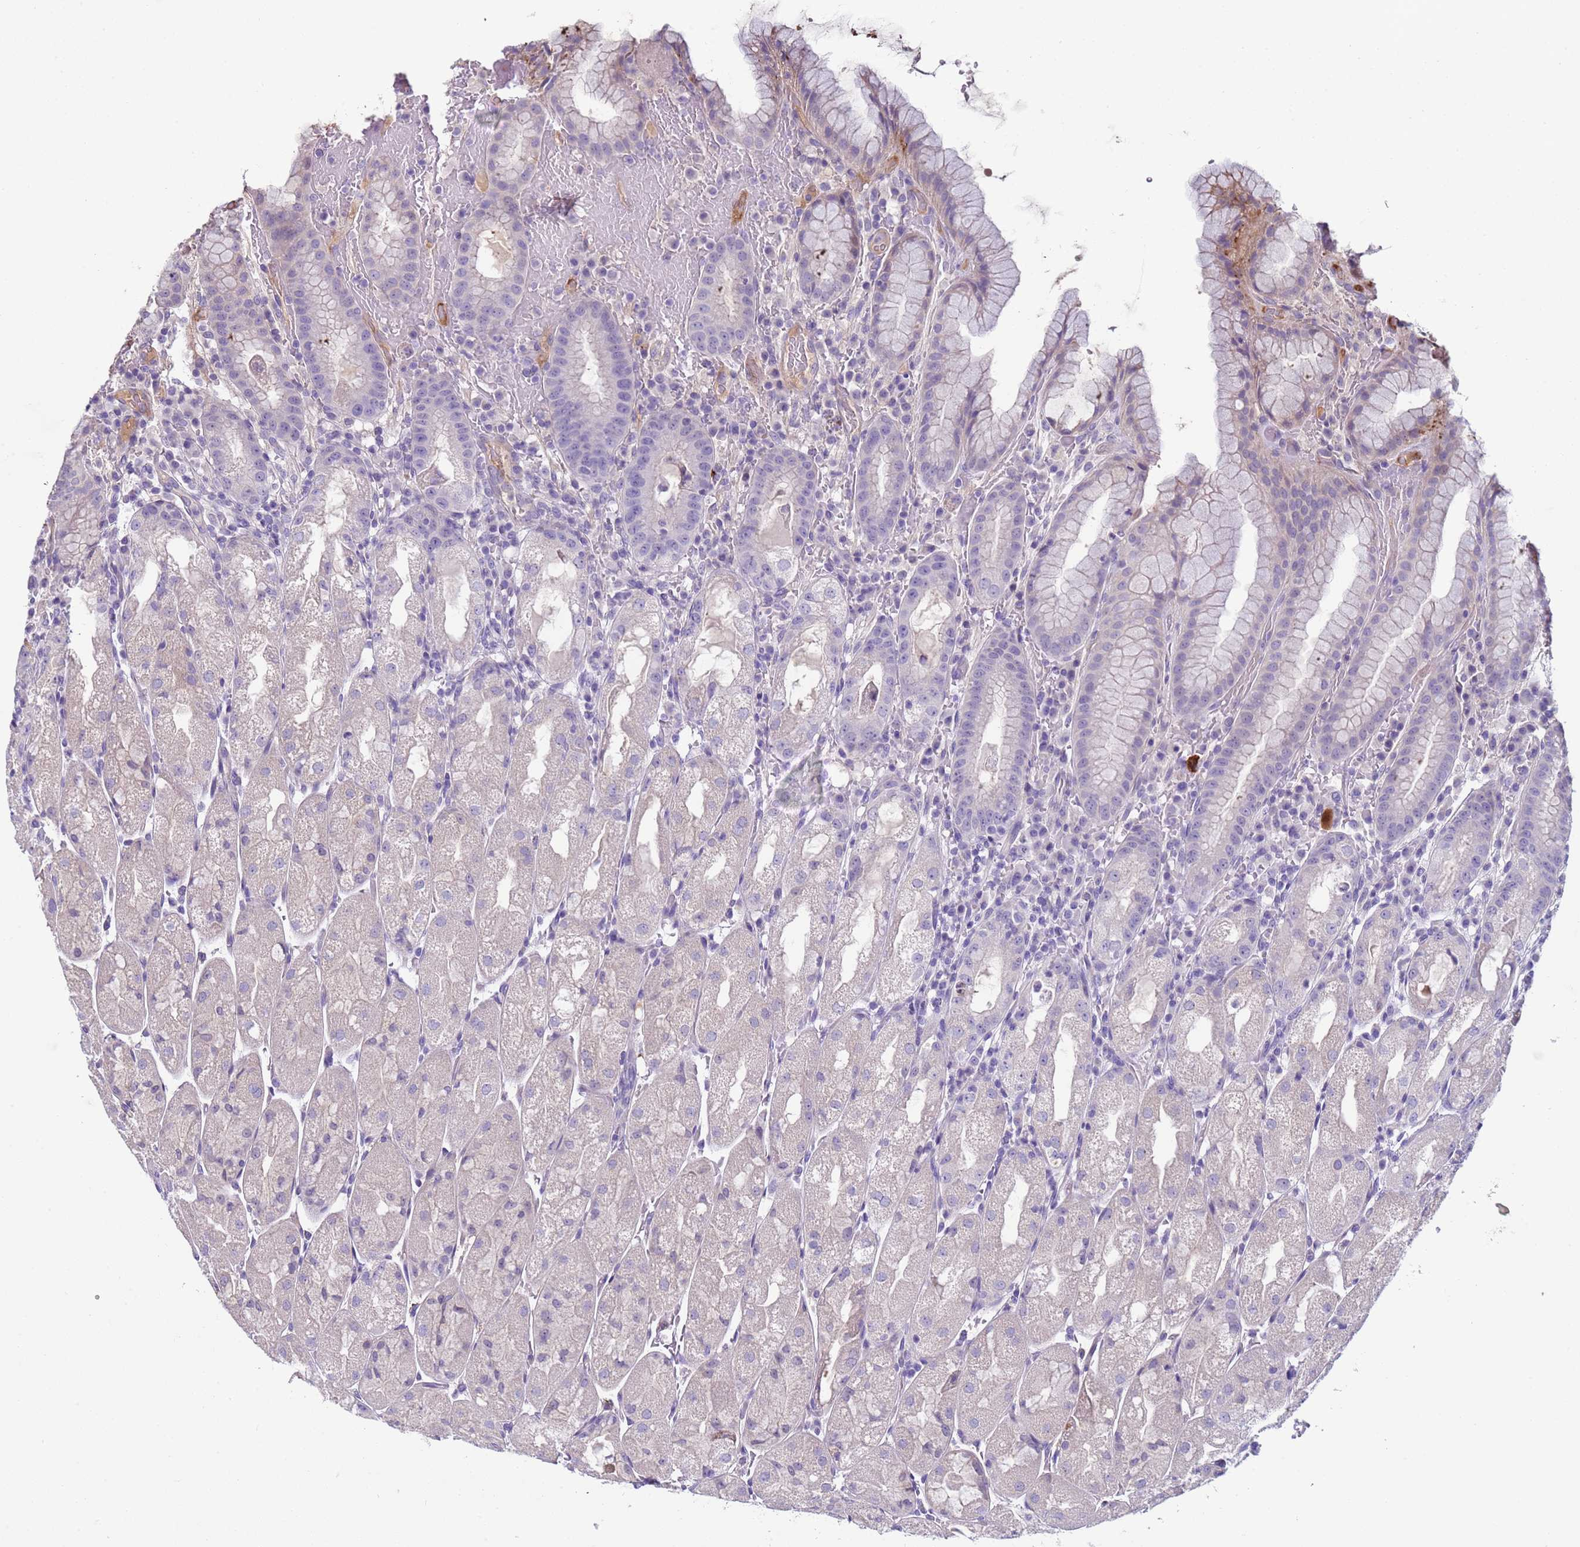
{"staining": {"intensity": "negative", "quantity": "none", "location": "none"}, "tissue": "stomach", "cell_type": "Glandular cells", "image_type": "normal", "snomed": [{"axis": "morphology", "description": "Normal tissue, NOS"}, {"axis": "topography", "description": "Stomach, upper"}], "caption": "Immunohistochemistry of unremarkable stomach reveals no positivity in glandular cells.", "gene": "TRIM51G", "patient": {"sex": "male", "age": 52}}